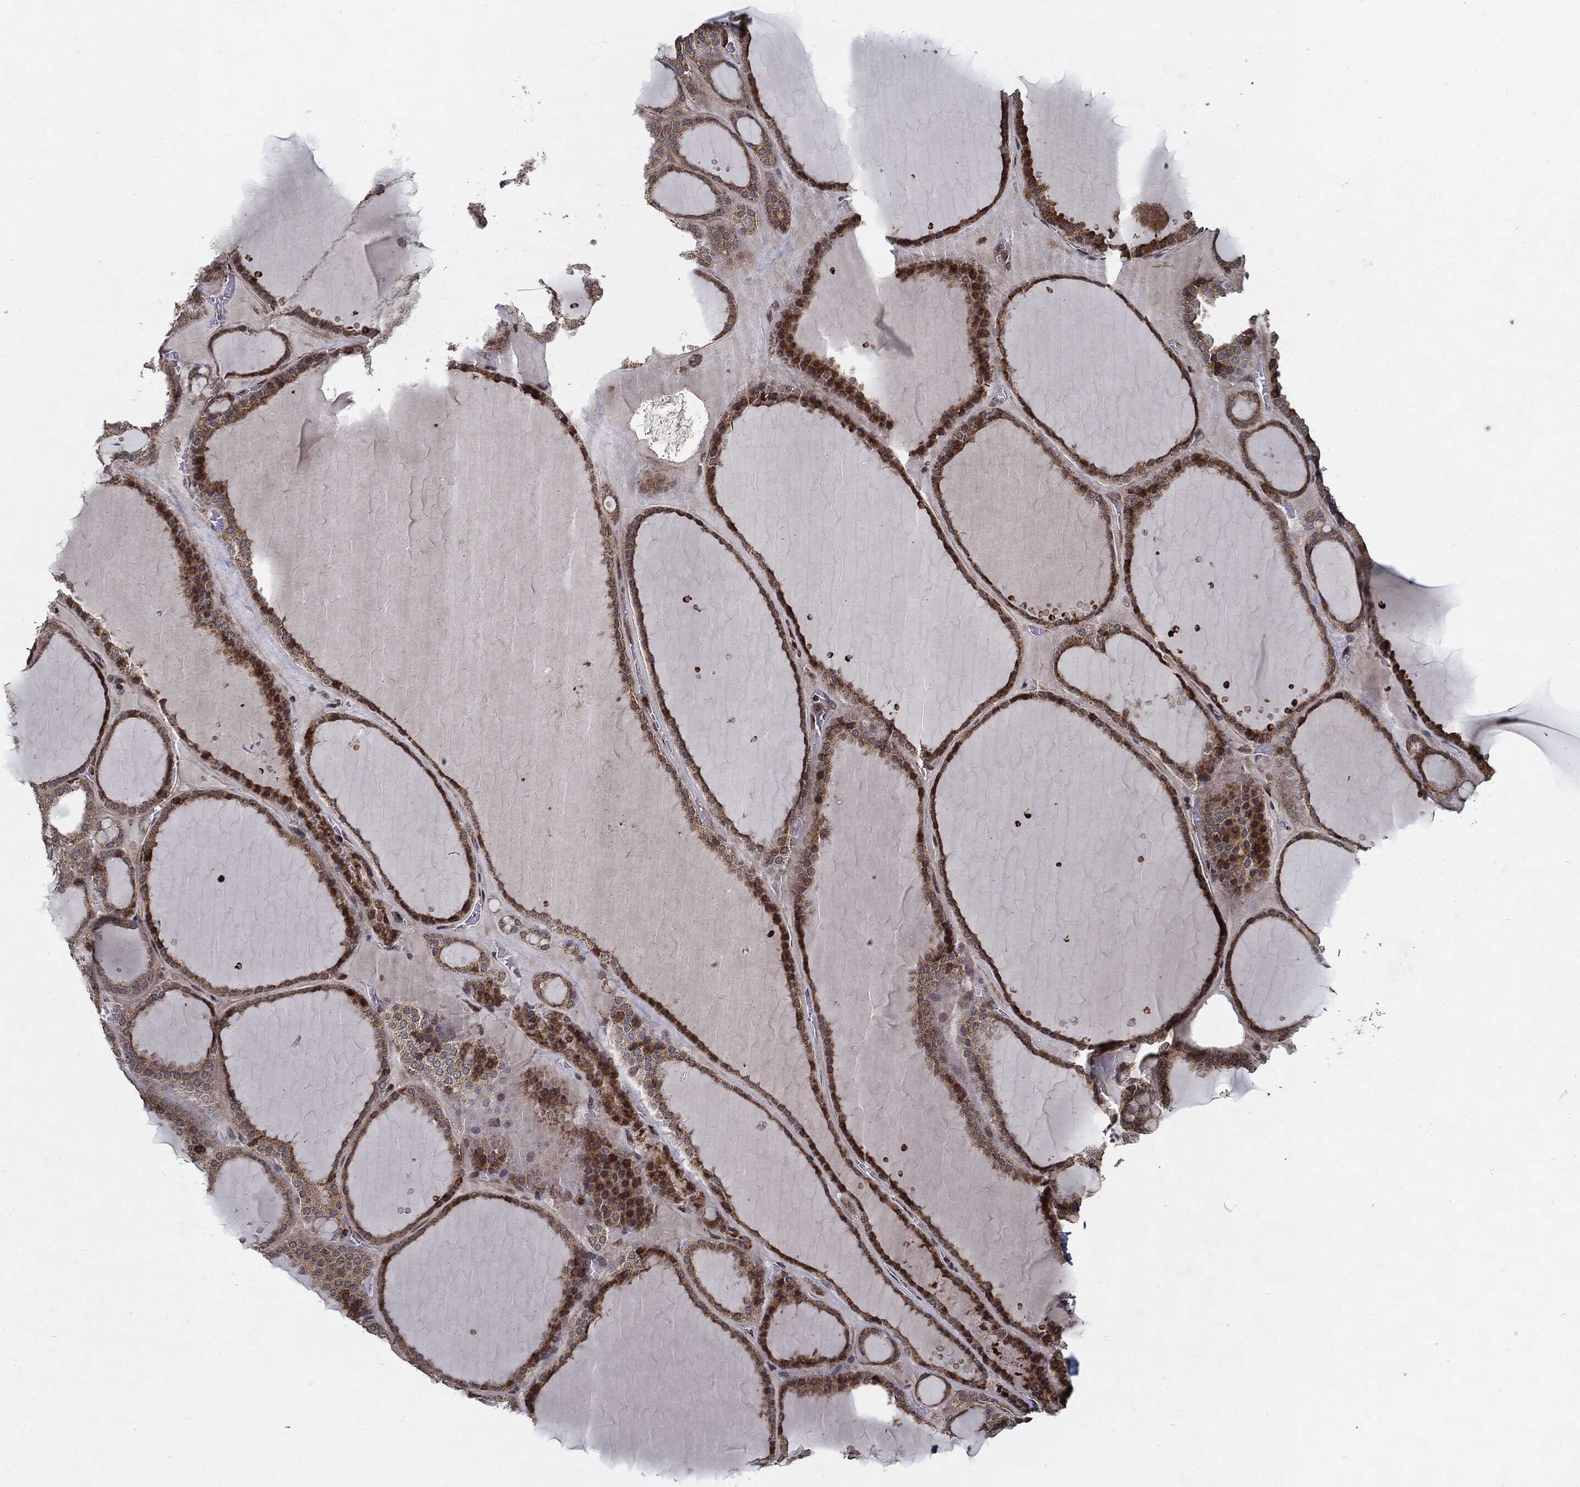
{"staining": {"intensity": "strong", "quantity": "25%-75%", "location": "cytoplasmic/membranous"}, "tissue": "thyroid gland", "cell_type": "Glandular cells", "image_type": "normal", "snomed": [{"axis": "morphology", "description": "Normal tissue, NOS"}, {"axis": "topography", "description": "Thyroid gland"}], "caption": "High-power microscopy captured an immunohistochemistry image of unremarkable thyroid gland, revealing strong cytoplasmic/membranous staining in about 25%-75% of glandular cells. (IHC, brightfield microscopy, high magnification).", "gene": "HDAC5", "patient": {"sex": "male", "age": 63}}